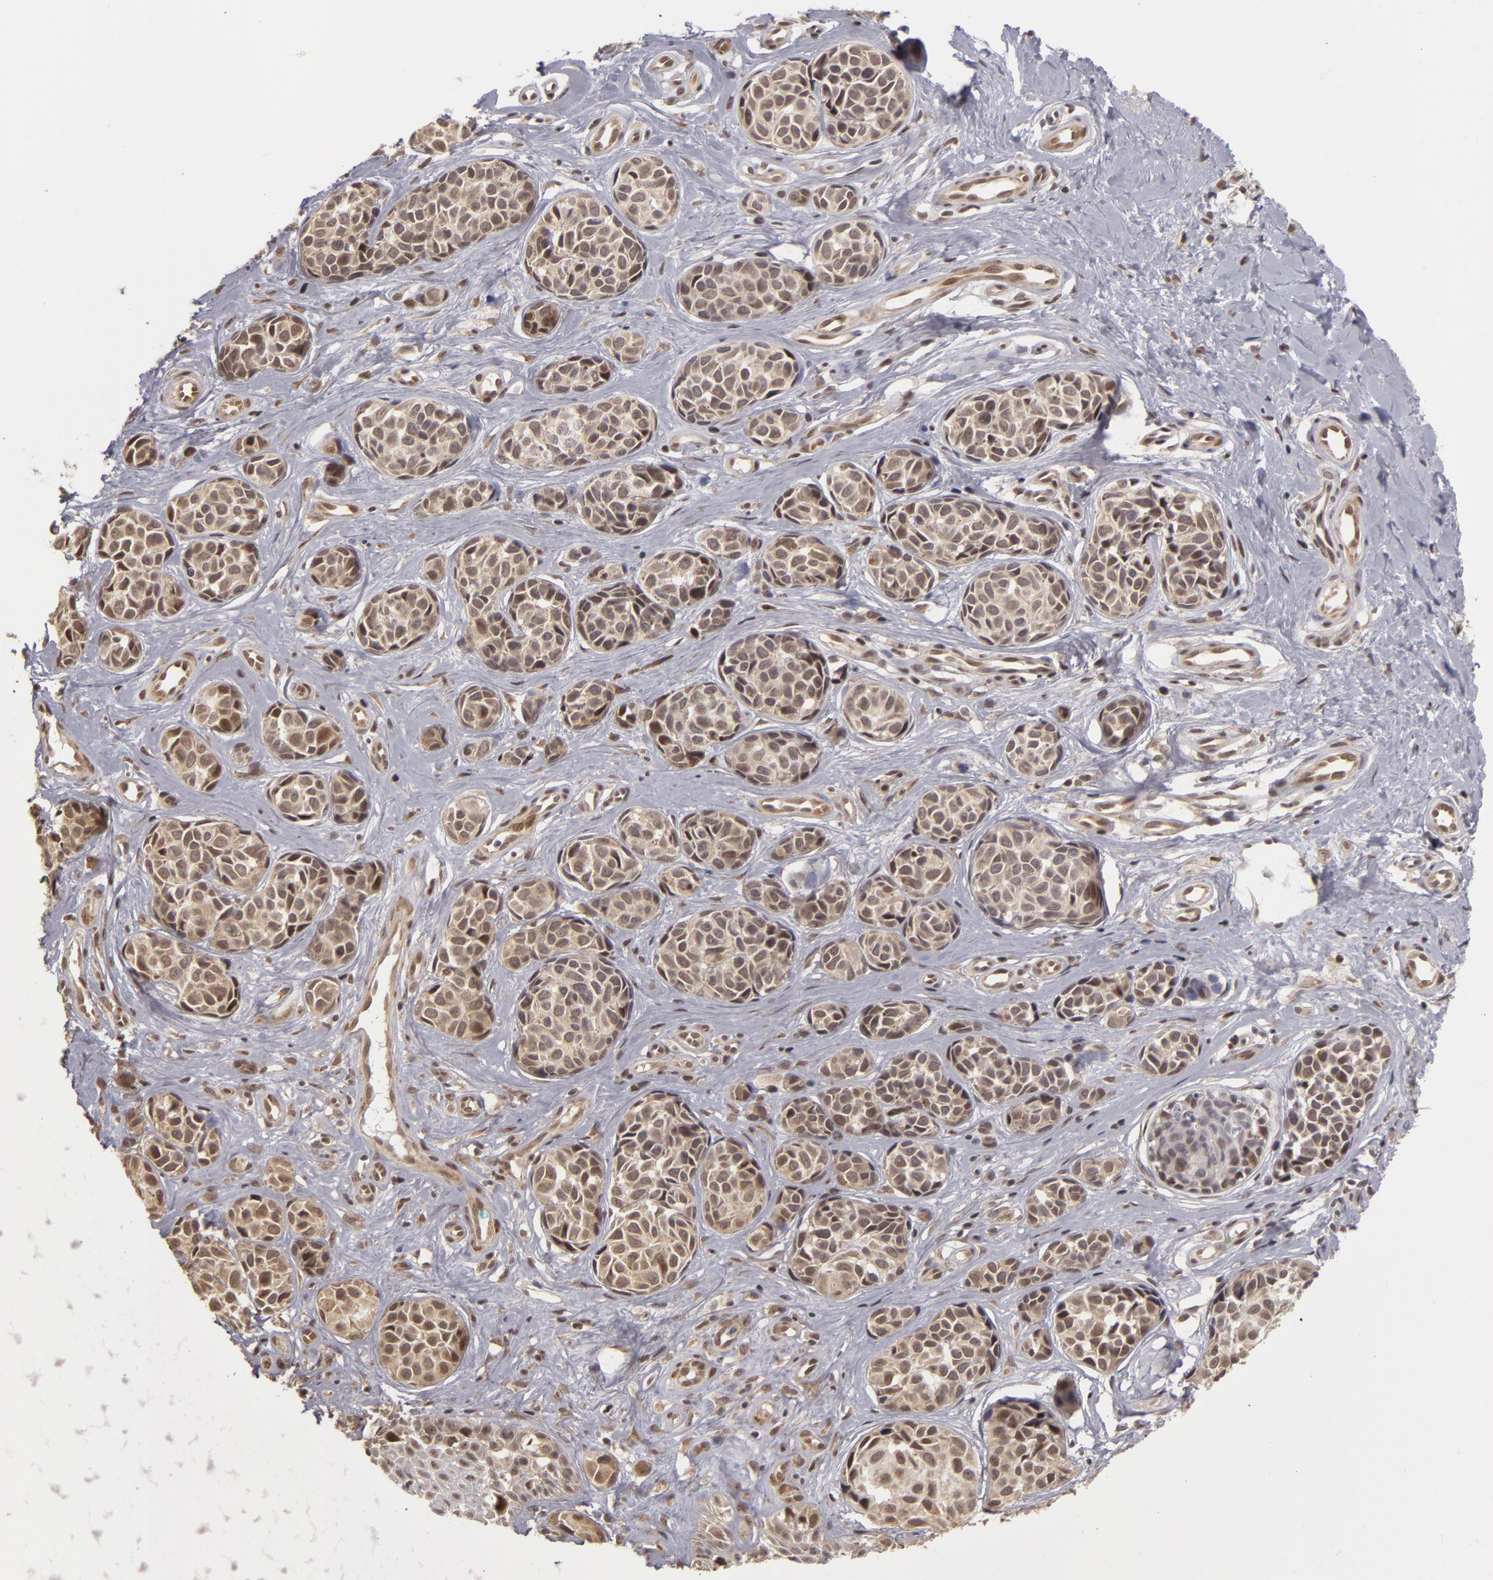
{"staining": {"intensity": "moderate", "quantity": "25%-75%", "location": "nuclear"}, "tissue": "melanoma", "cell_type": "Tumor cells", "image_type": "cancer", "snomed": [{"axis": "morphology", "description": "Malignant melanoma, NOS"}, {"axis": "topography", "description": "Skin"}], "caption": "The micrograph reveals a brown stain indicating the presence of a protein in the nuclear of tumor cells in melanoma.", "gene": "ZNF133", "patient": {"sex": "male", "age": 79}}